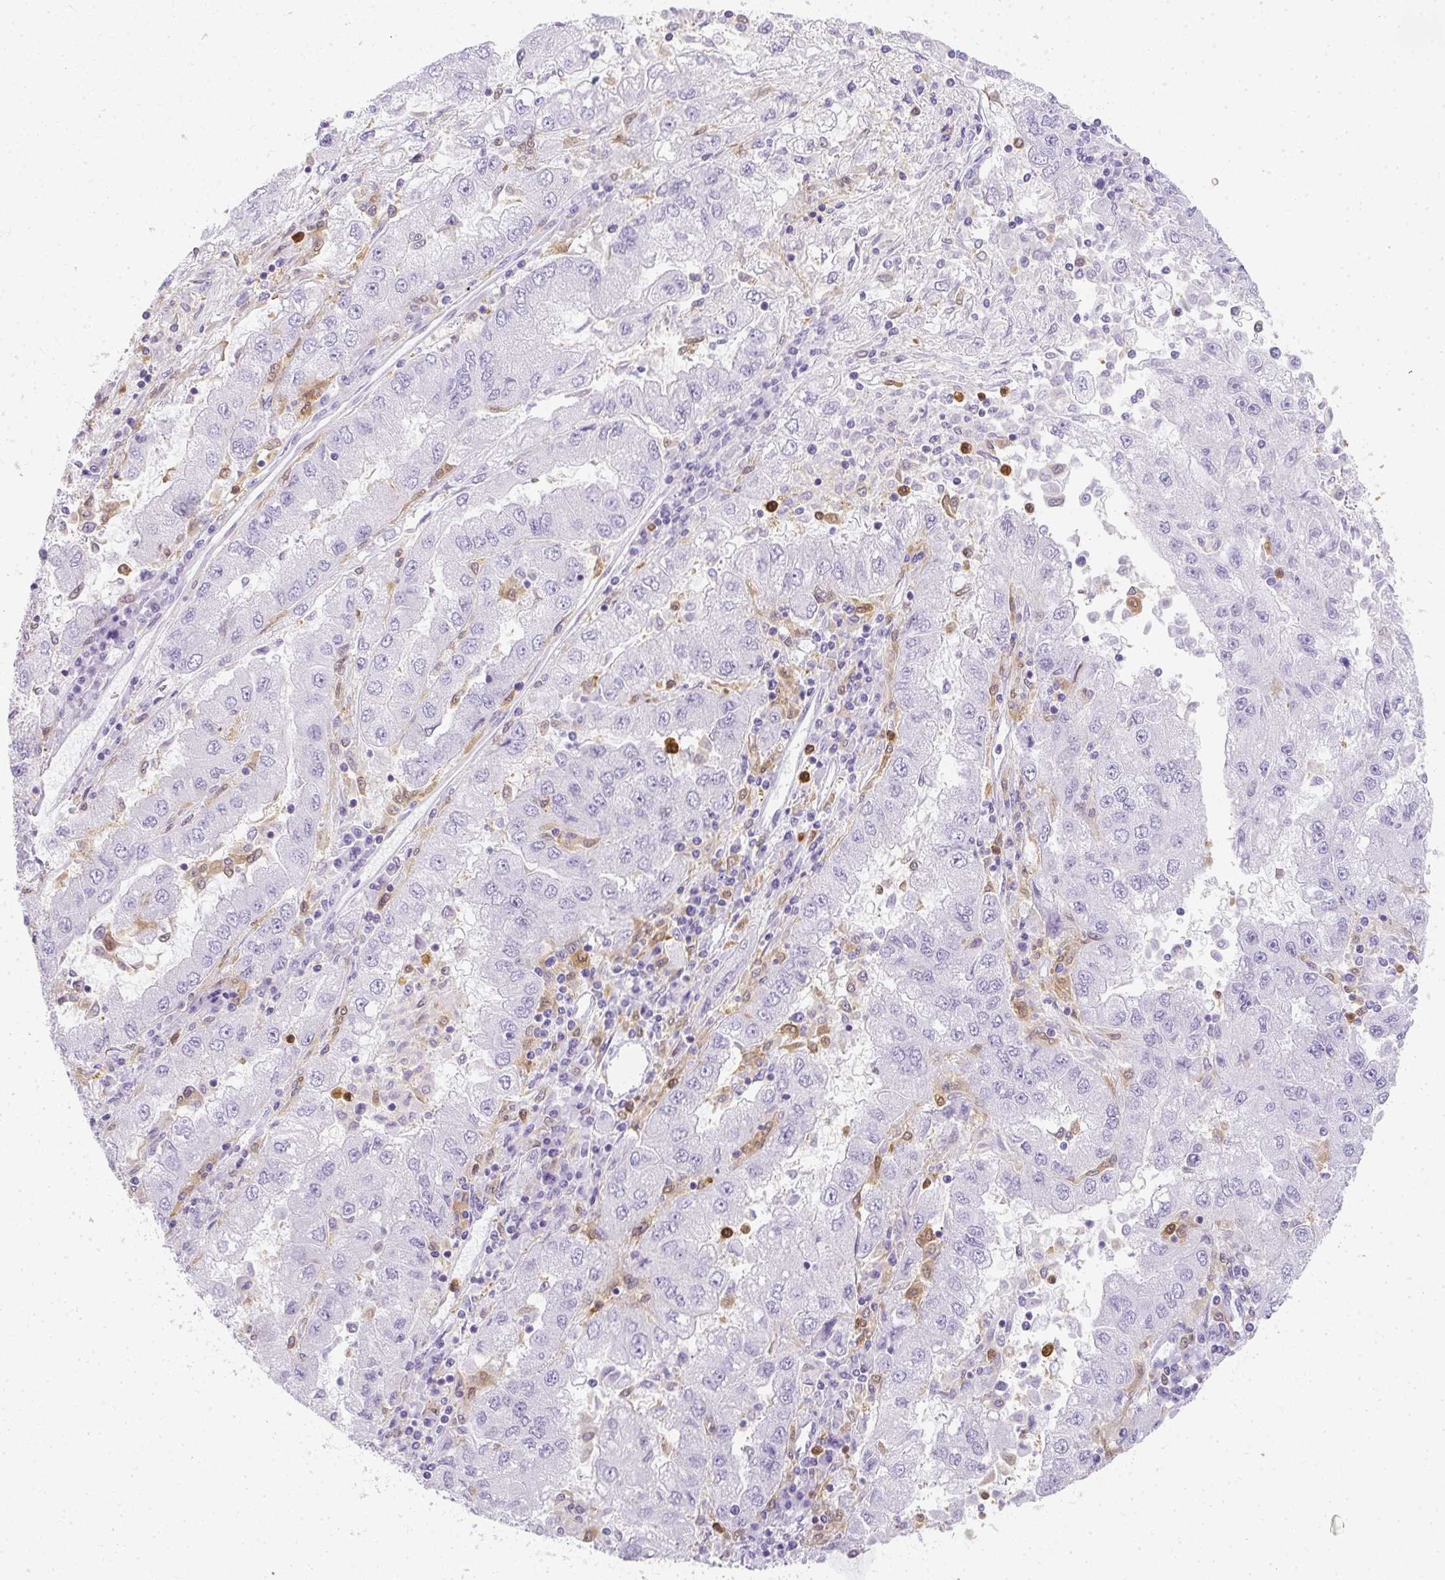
{"staining": {"intensity": "negative", "quantity": "none", "location": "none"}, "tissue": "lung cancer", "cell_type": "Tumor cells", "image_type": "cancer", "snomed": [{"axis": "morphology", "description": "Adenocarcinoma, NOS"}, {"axis": "morphology", "description": "Adenocarcinoma primary or metastatic"}, {"axis": "topography", "description": "Lung"}], "caption": "Tumor cells are negative for protein expression in human lung cancer (adenocarcinoma primary or metastatic).", "gene": "HK3", "patient": {"sex": "male", "age": 74}}